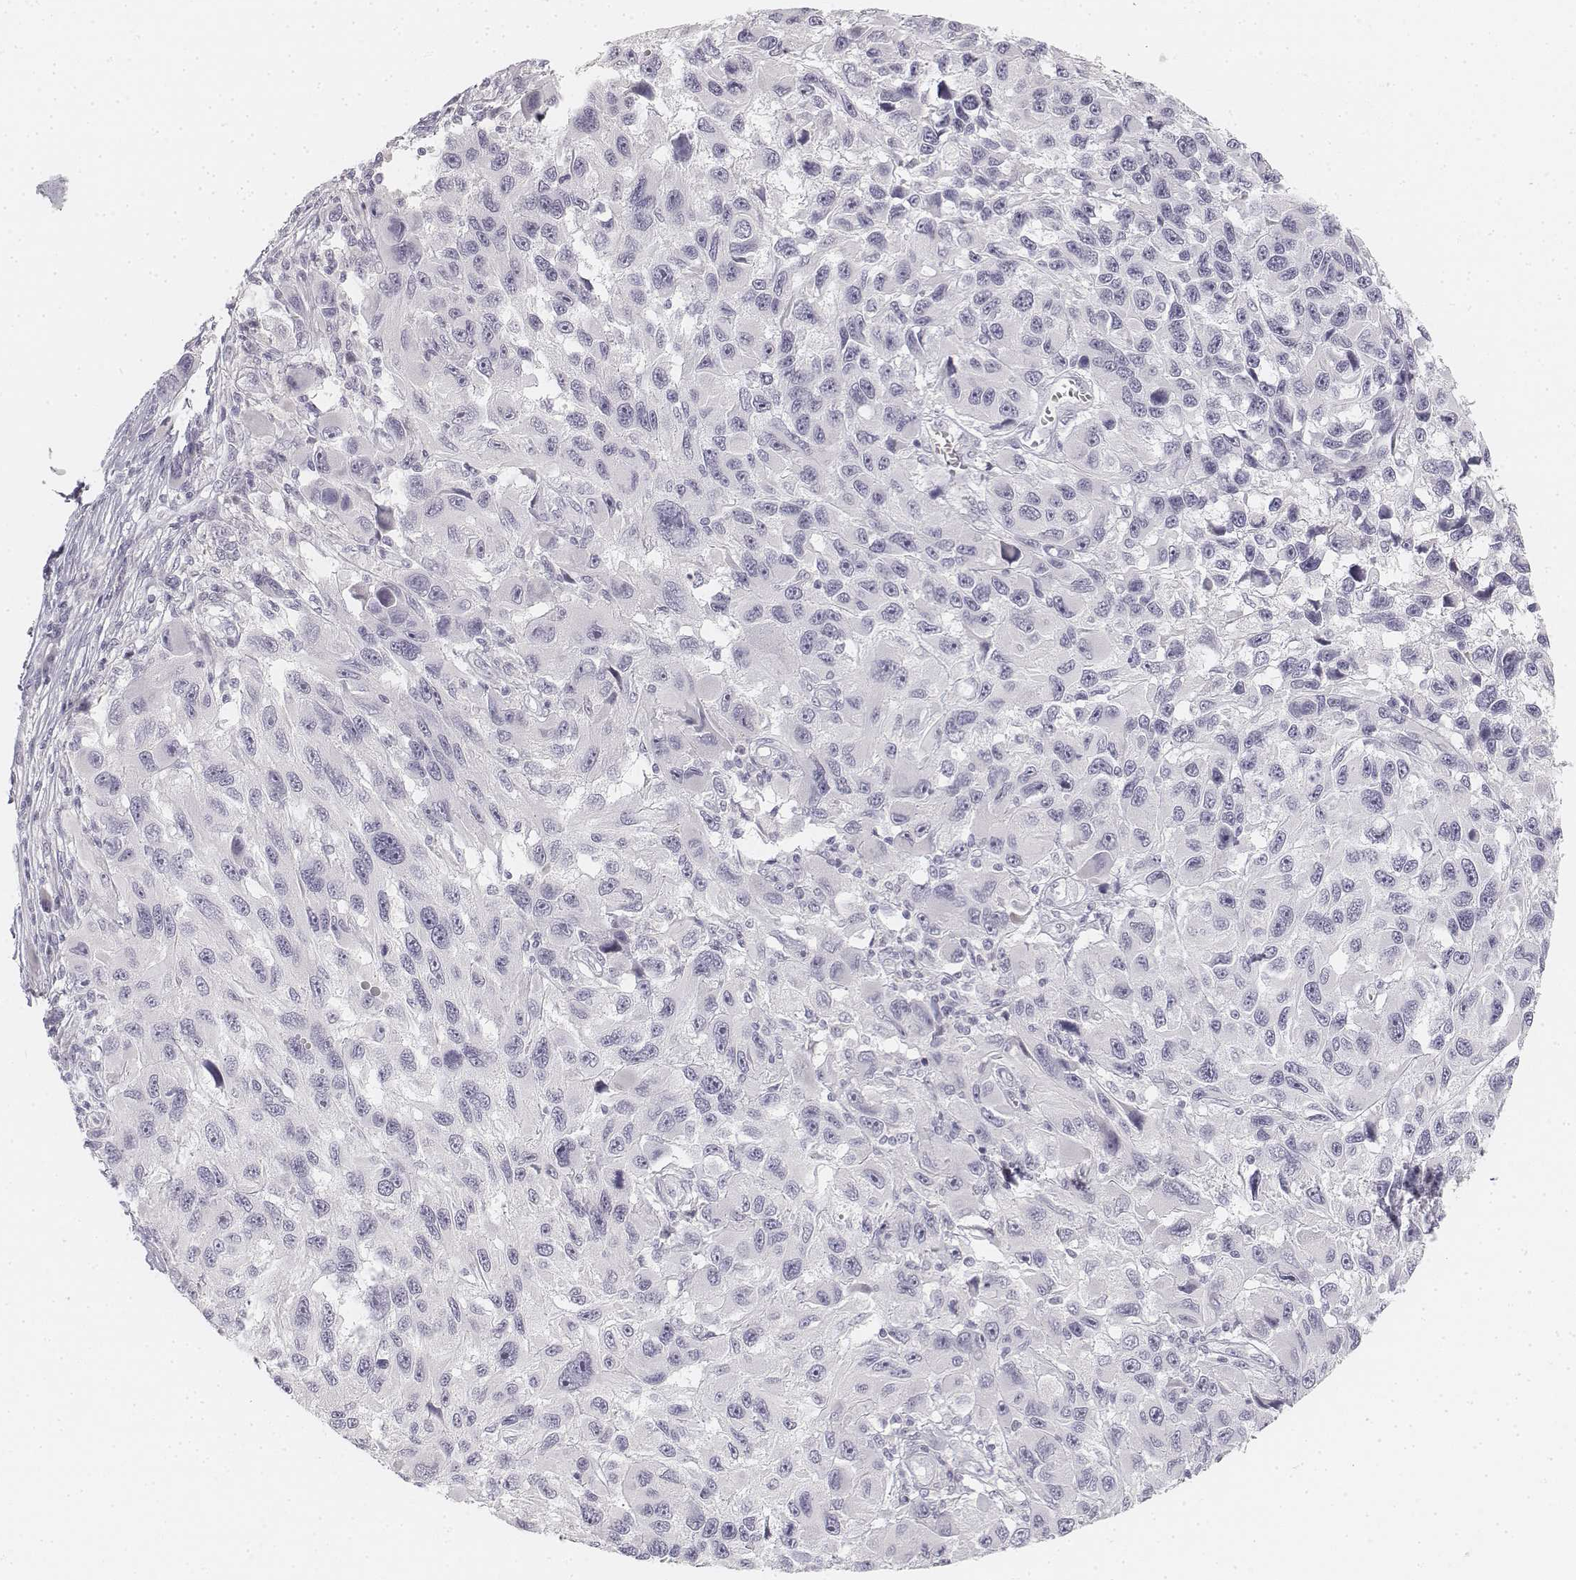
{"staining": {"intensity": "negative", "quantity": "none", "location": "none"}, "tissue": "melanoma", "cell_type": "Tumor cells", "image_type": "cancer", "snomed": [{"axis": "morphology", "description": "Malignant melanoma, NOS"}, {"axis": "topography", "description": "Skin"}], "caption": "IHC of melanoma reveals no expression in tumor cells.", "gene": "DSG4", "patient": {"sex": "male", "age": 53}}